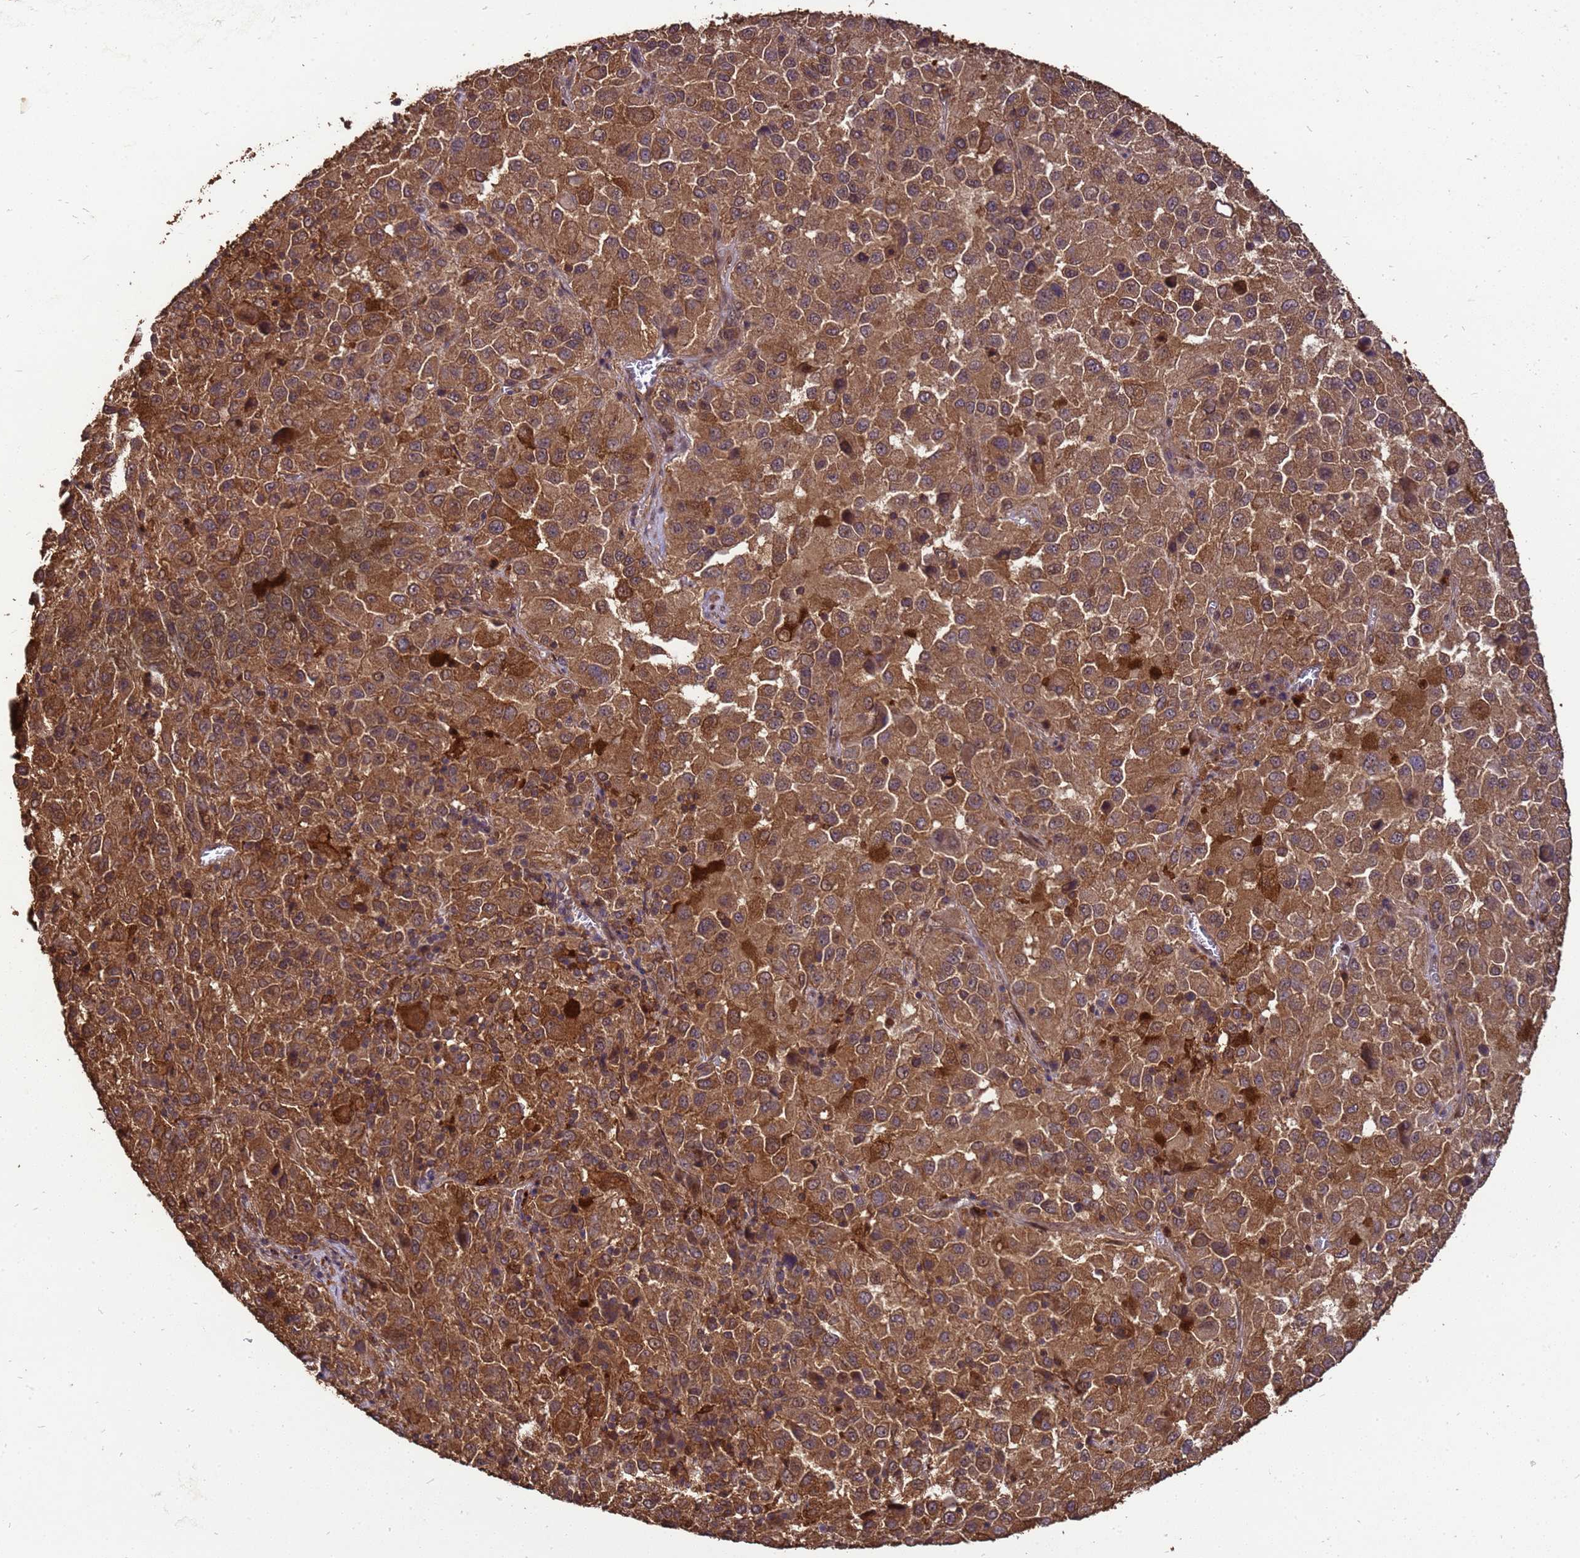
{"staining": {"intensity": "moderate", "quantity": ">75%", "location": "cytoplasmic/membranous,nuclear"}, "tissue": "melanoma", "cell_type": "Tumor cells", "image_type": "cancer", "snomed": [{"axis": "morphology", "description": "Malignant melanoma, Metastatic site"}, {"axis": "topography", "description": "Lung"}], "caption": "Immunohistochemistry of melanoma displays medium levels of moderate cytoplasmic/membranous and nuclear expression in about >75% of tumor cells. (Stains: DAB (3,3'-diaminobenzidine) in brown, nuclei in blue, Microscopy: brightfield microscopy at high magnification).", "gene": "ZNF618", "patient": {"sex": "male", "age": 64}}